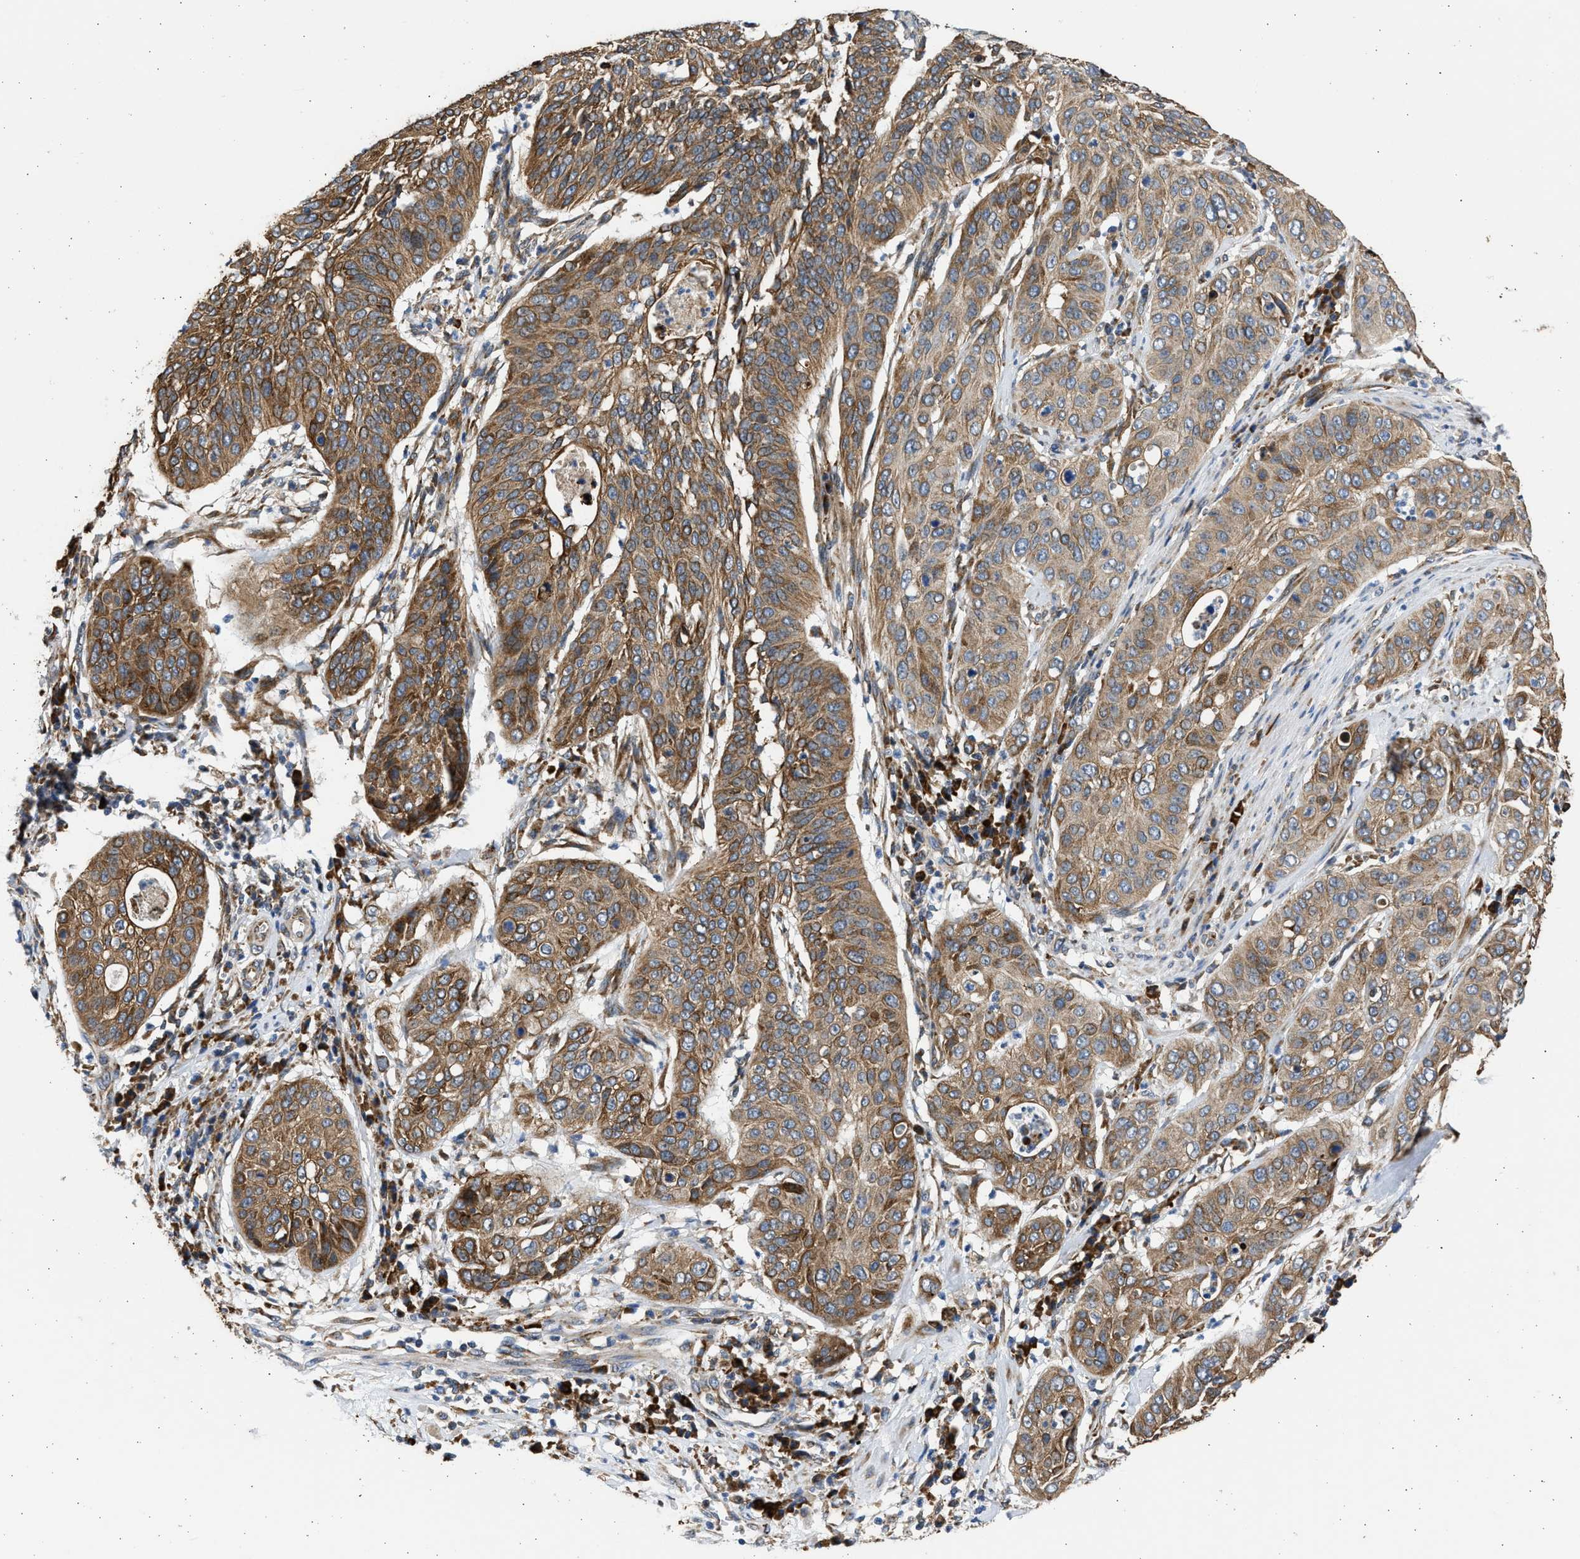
{"staining": {"intensity": "moderate", "quantity": ">75%", "location": "cytoplasmic/membranous"}, "tissue": "cervical cancer", "cell_type": "Tumor cells", "image_type": "cancer", "snomed": [{"axis": "morphology", "description": "Normal tissue, NOS"}, {"axis": "morphology", "description": "Squamous cell carcinoma, NOS"}, {"axis": "topography", "description": "Cervix"}], "caption": "The histopathology image demonstrates a brown stain indicating the presence of a protein in the cytoplasmic/membranous of tumor cells in cervical cancer (squamous cell carcinoma).", "gene": "PLD2", "patient": {"sex": "female", "age": 39}}